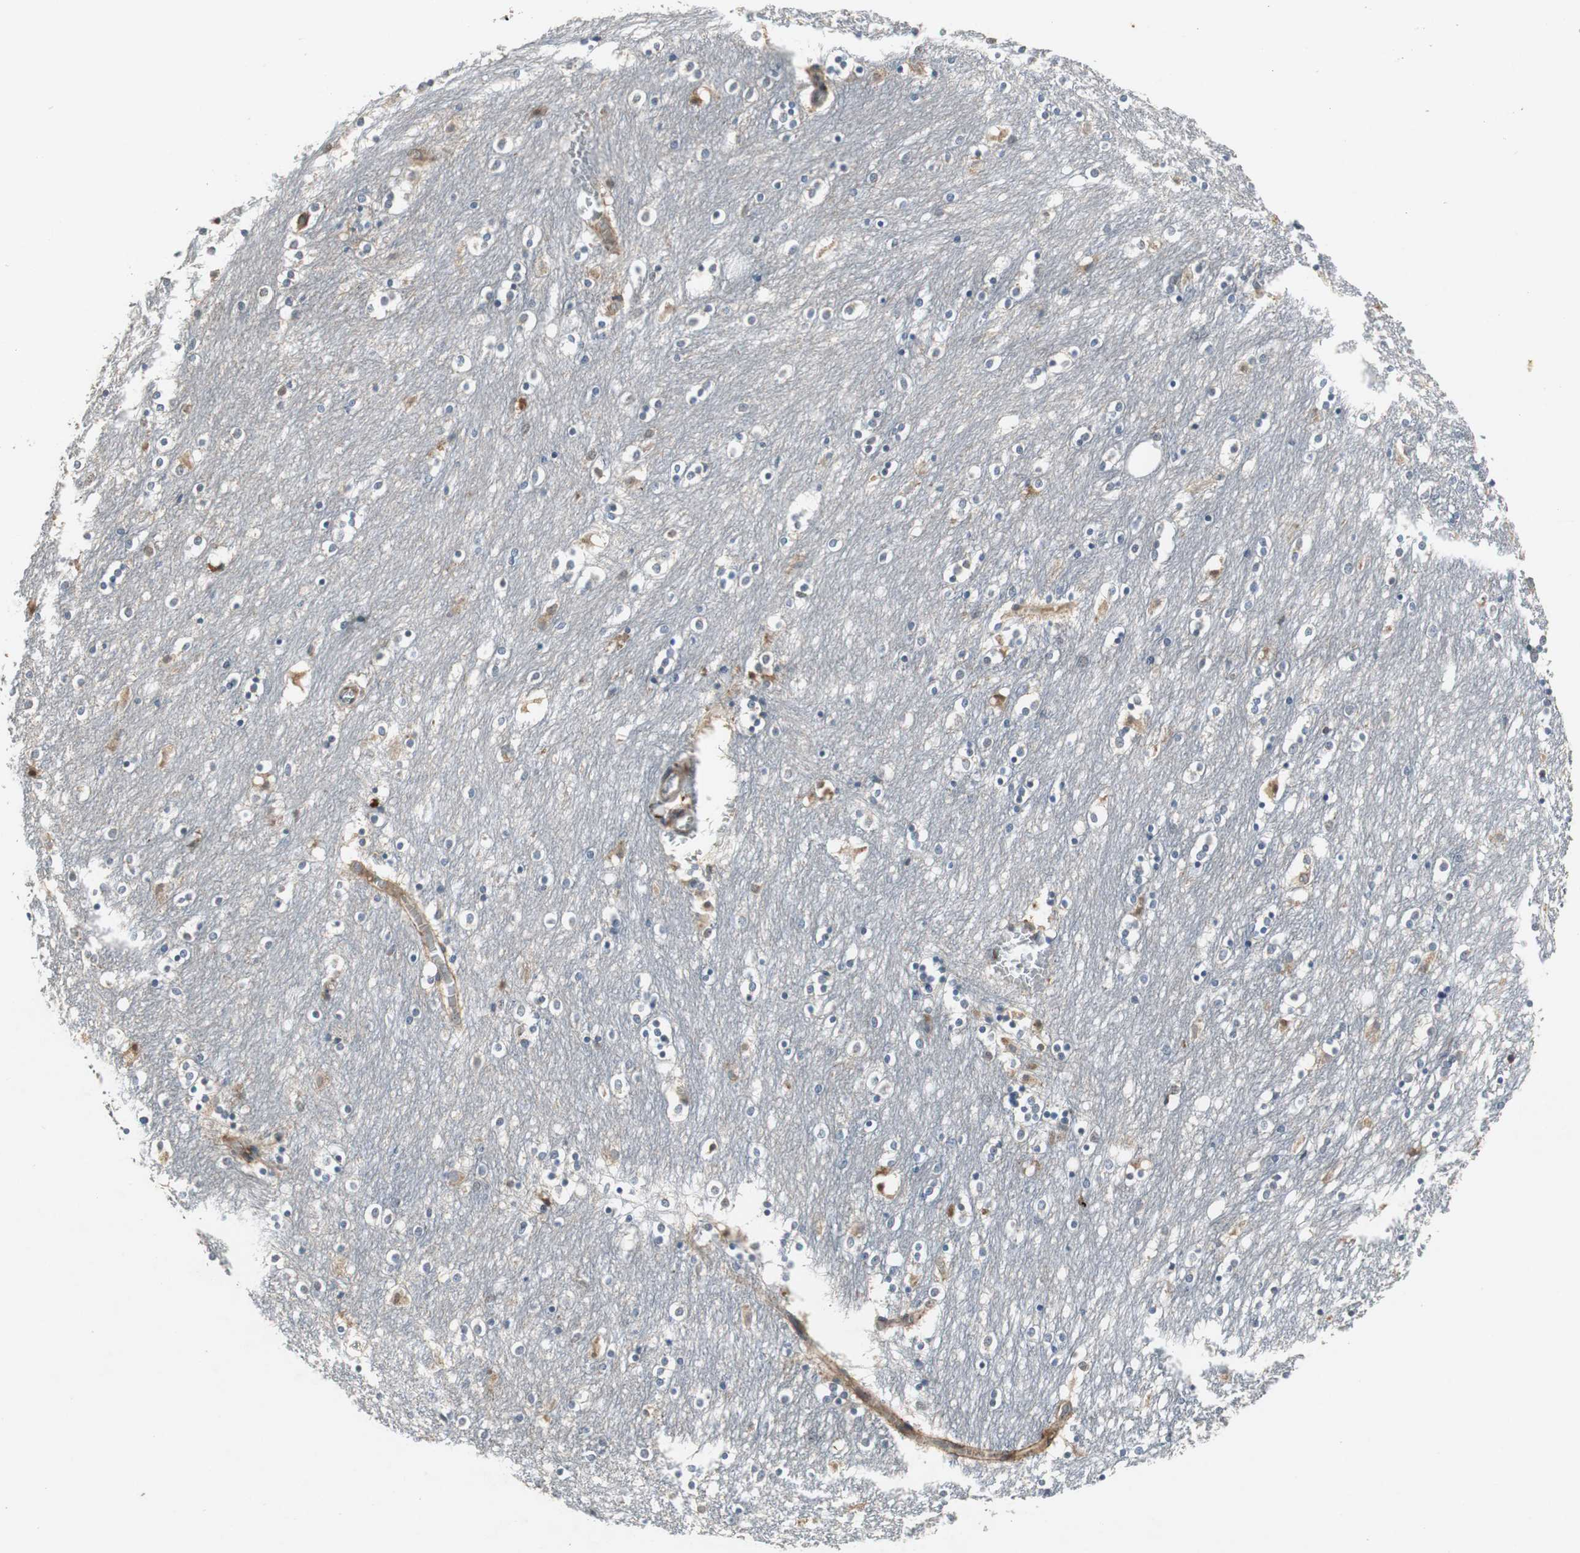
{"staining": {"intensity": "weak", "quantity": "25%-75%", "location": "cytoplasmic/membranous"}, "tissue": "caudate", "cell_type": "Glial cells", "image_type": "normal", "snomed": [{"axis": "morphology", "description": "Normal tissue, NOS"}, {"axis": "topography", "description": "Lateral ventricle wall"}], "caption": "Normal caudate displays weak cytoplasmic/membranous expression in approximately 25%-75% of glial cells The staining is performed using DAB (3,3'-diaminobenzidine) brown chromogen to label protein expression. The nuclei are counter-stained blue using hematoxylin..", "gene": "JTB", "patient": {"sex": "female", "age": 54}}